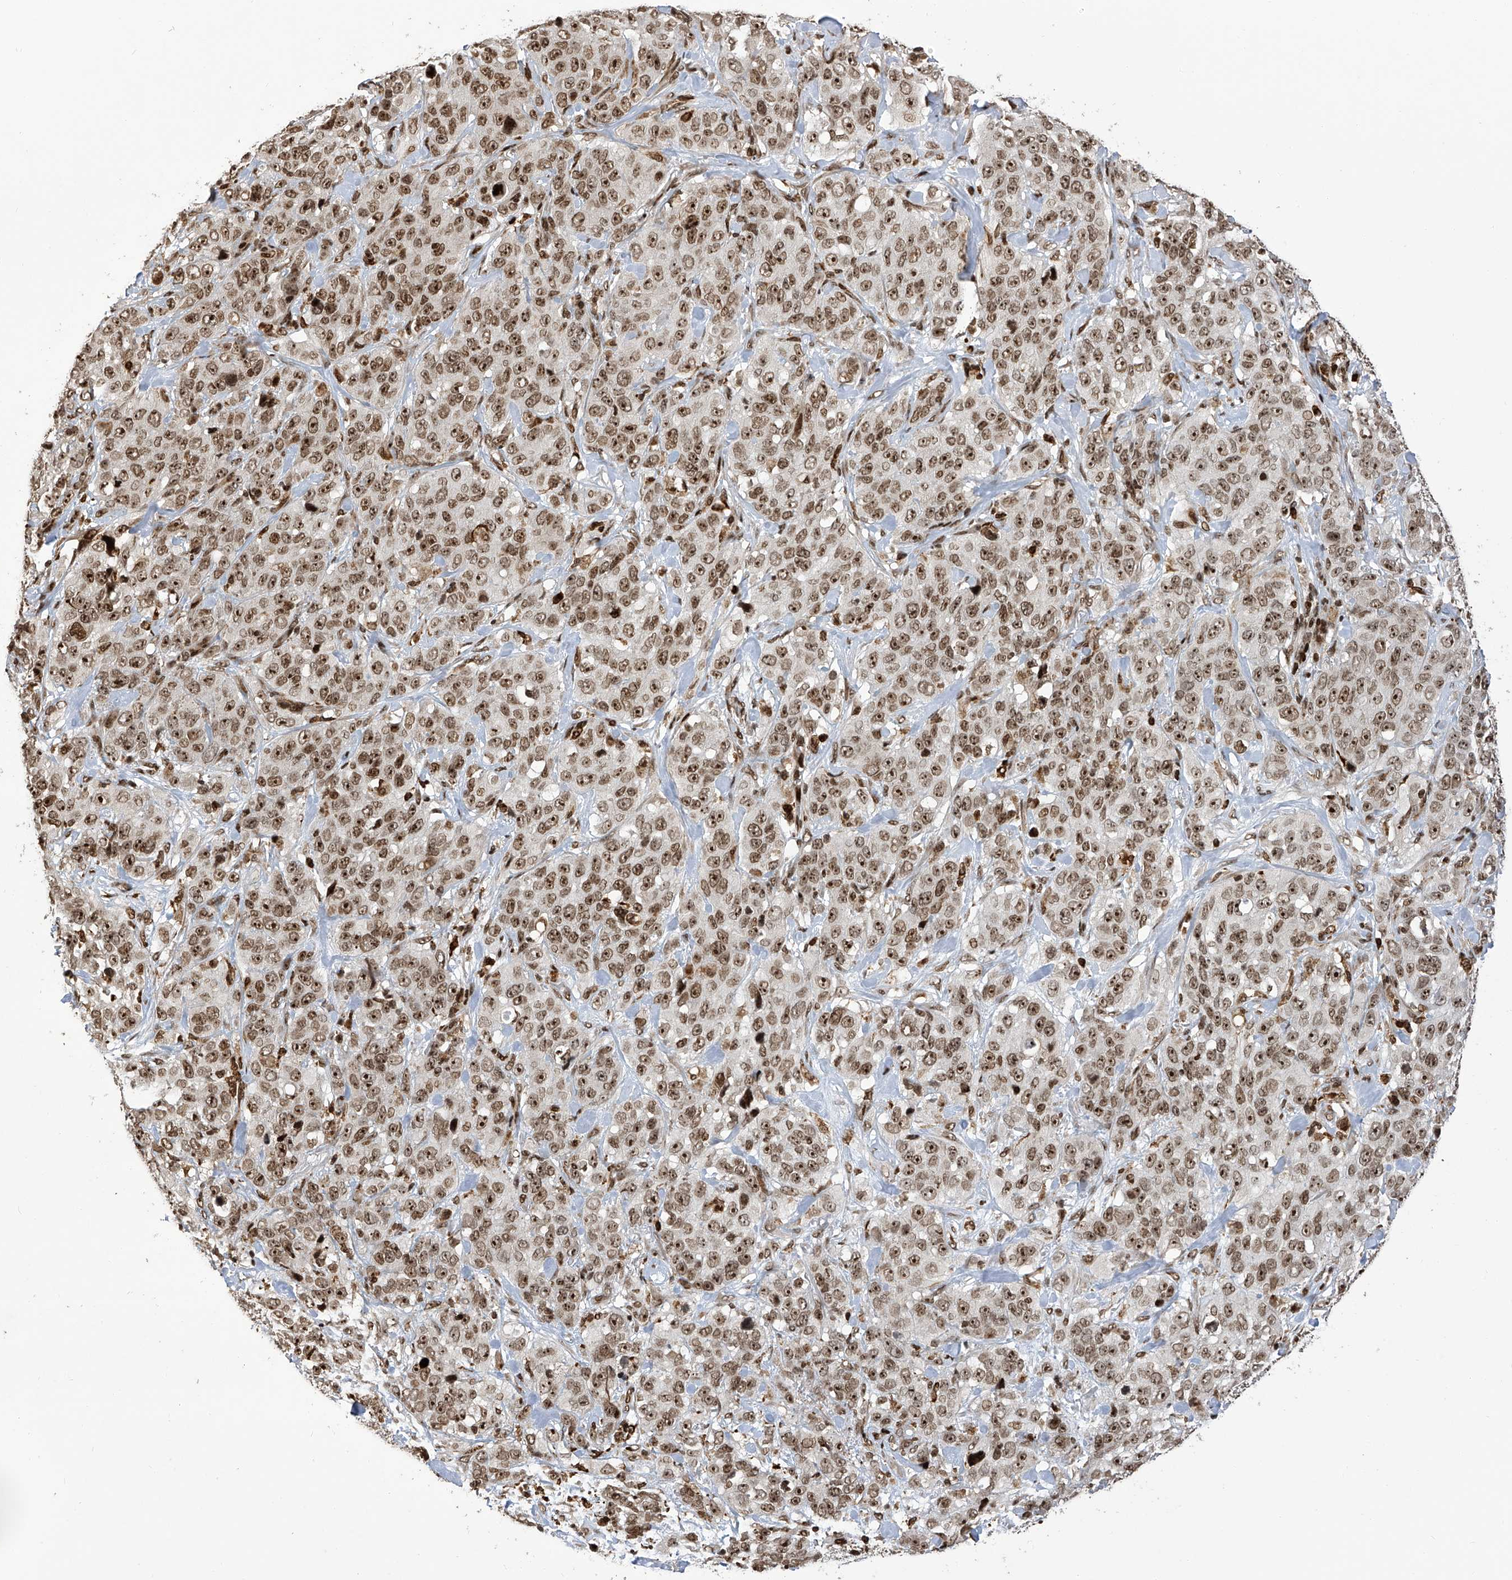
{"staining": {"intensity": "strong", "quantity": ">75%", "location": "nuclear"}, "tissue": "stomach cancer", "cell_type": "Tumor cells", "image_type": "cancer", "snomed": [{"axis": "morphology", "description": "Adenocarcinoma, NOS"}, {"axis": "topography", "description": "Stomach"}], "caption": "Protein staining by immunohistochemistry demonstrates strong nuclear positivity in about >75% of tumor cells in stomach adenocarcinoma.", "gene": "PAK1IP1", "patient": {"sex": "male", "age": 48}}